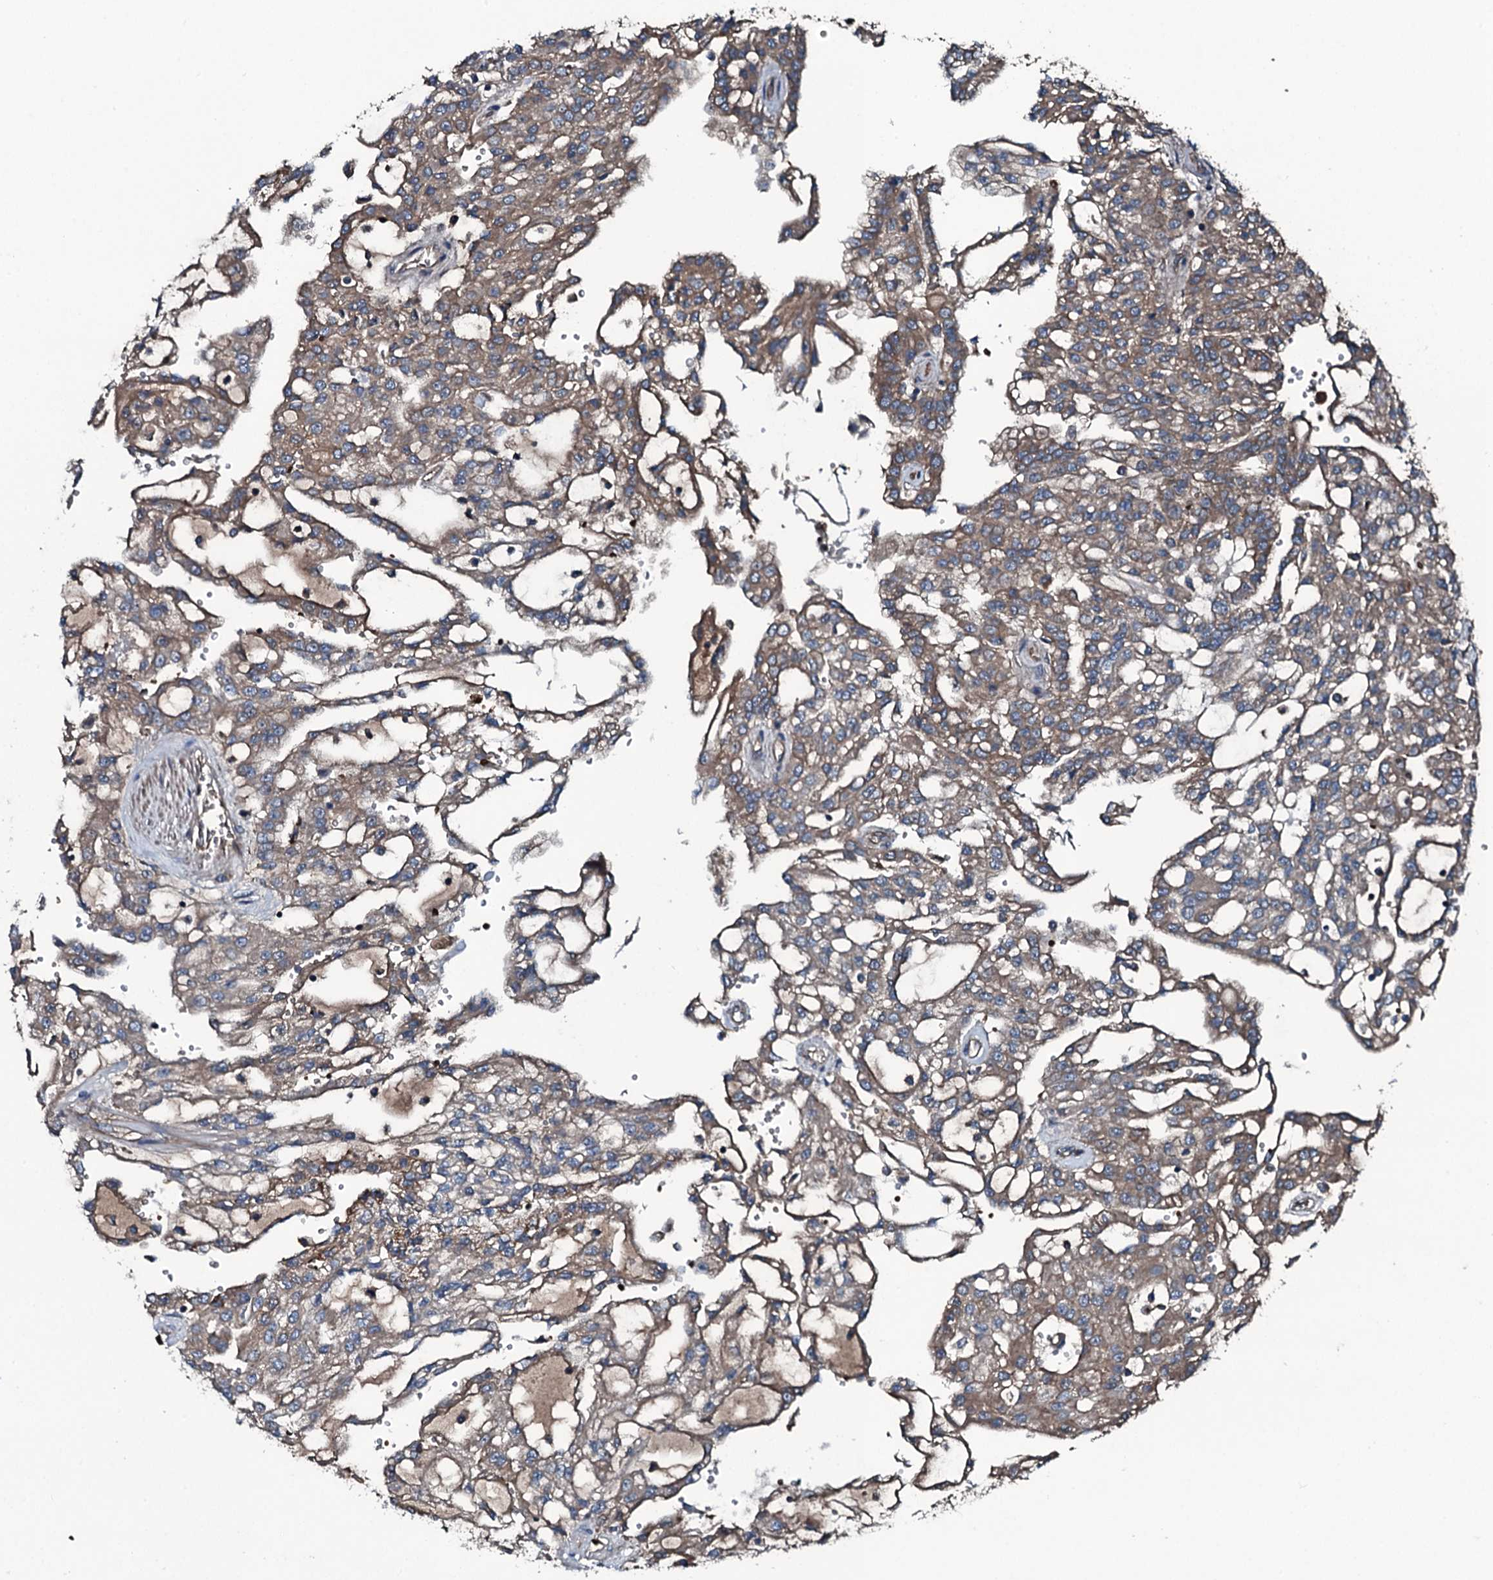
{"staining": {"intensity": "moderate", "quantity": "25%-75%", "location": "cytoplasmic/membranous"}, "tissue": "renal cancer", "cell_type": "Tumor cells", "image_type": "cancer", "snomed": [{"axis": "morphology", "description": "Adenocarcinoma, NOS"}, {"axis": "topography", "description": "Kidney"}], "caption": "Tumor cells display moderate cytoplasmic/membranous positivity in about 25%-75% of cells in adenocarcinoma (renal).", "gene": "TRIM7", "patient": {"sex": "male", "age": 63}}